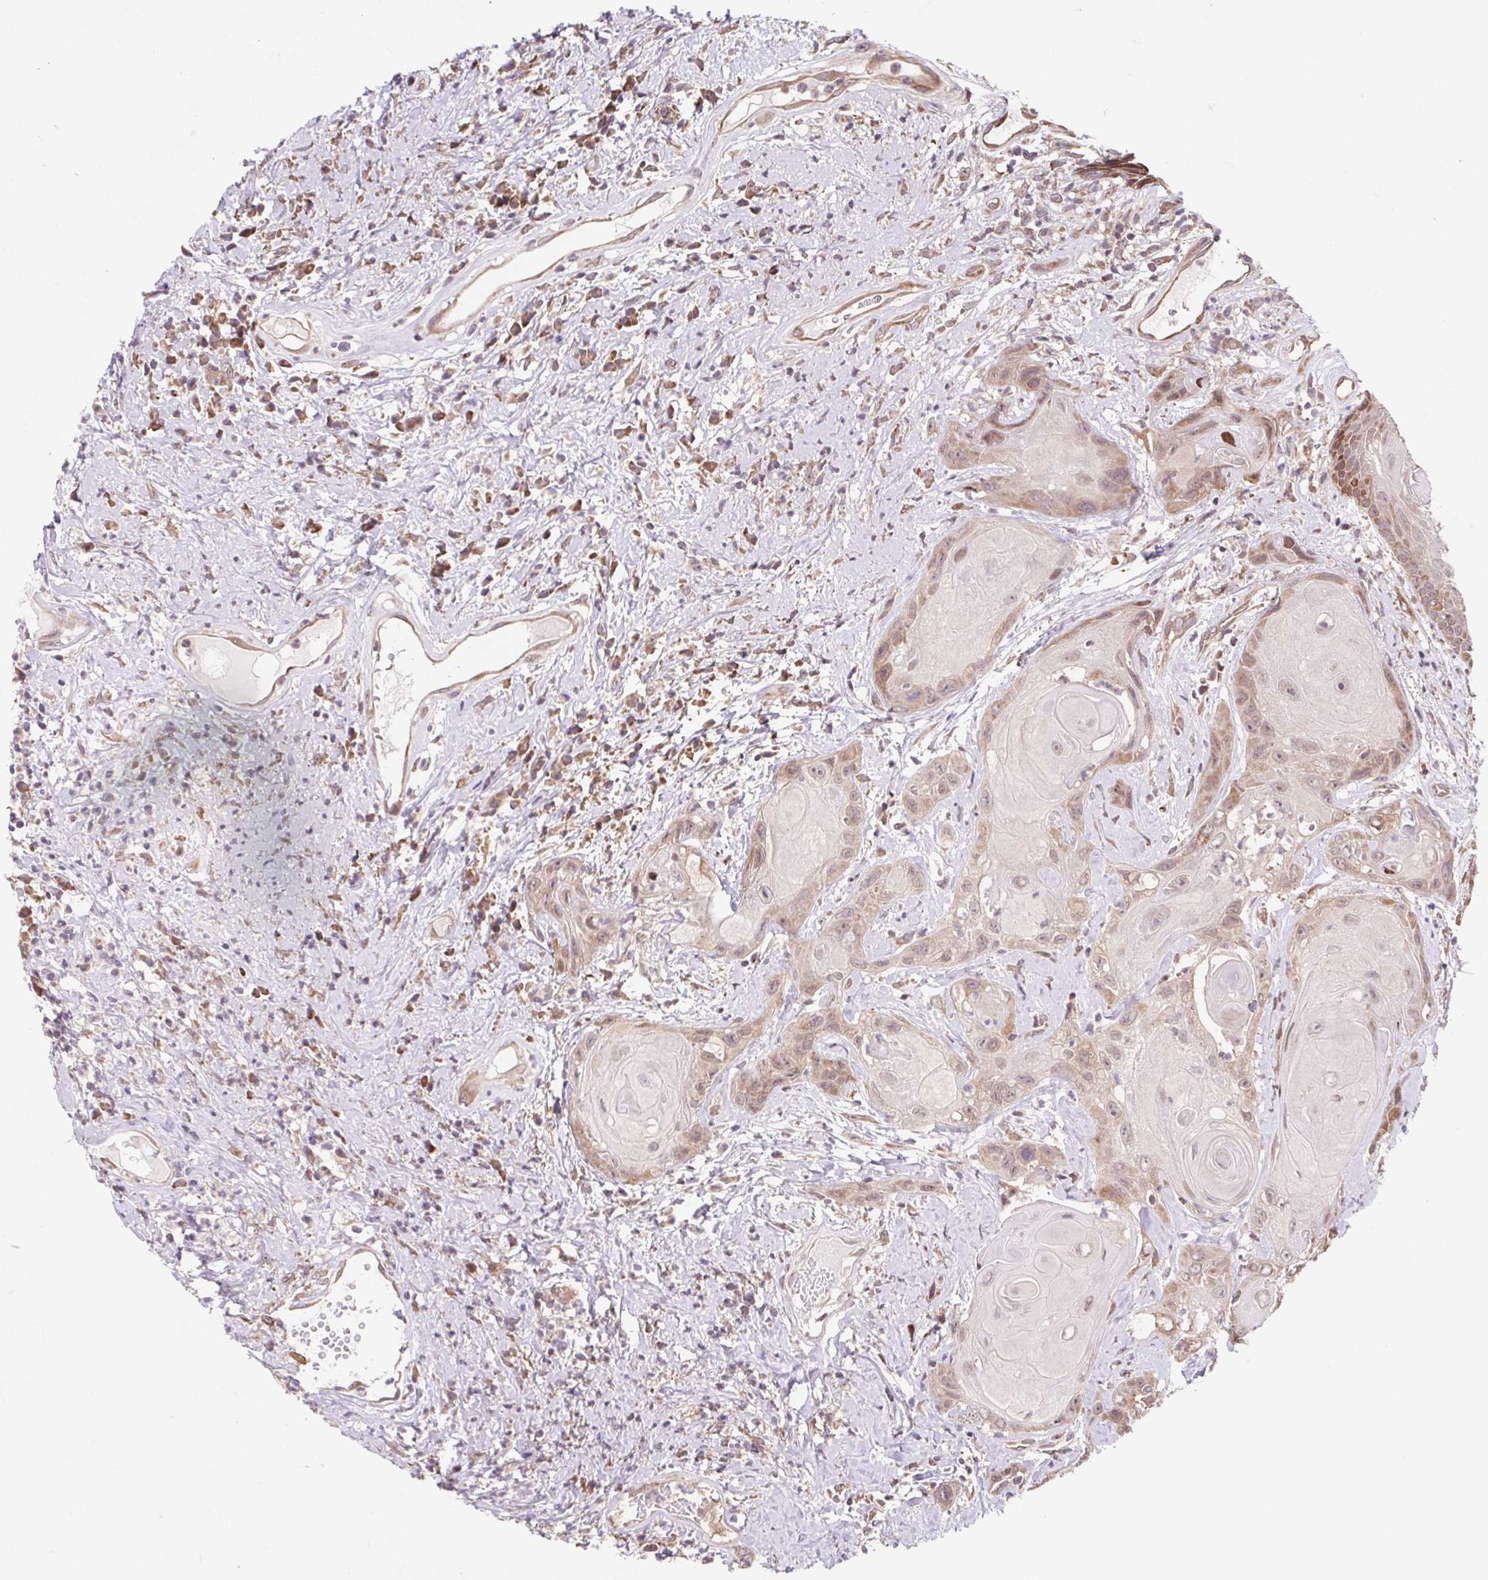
{"staining": {"intensity": "moderate", "quantity": "25%-75%", "location": "cytoplasmic/membranous,nuclear"}, "tissue": "head and neck cancer", "cell_type": "Tumor cells", "image_type": "cancer", "snomed": [{"axis": "morphology", "description": "Squamous cell carcinoma, NOS"}, {"axis": "topography", "description": "Head-Neck"}], "caption": "The photomicrograph exhibits immunohistochemical staining of head and neck cancer. There is moderate cytoplasmic/membranous and nuclear positivity is present in about 25%-75% of tumor cells.", "gene": "HFE", "patient": {"sex": "male", "age": 57}}